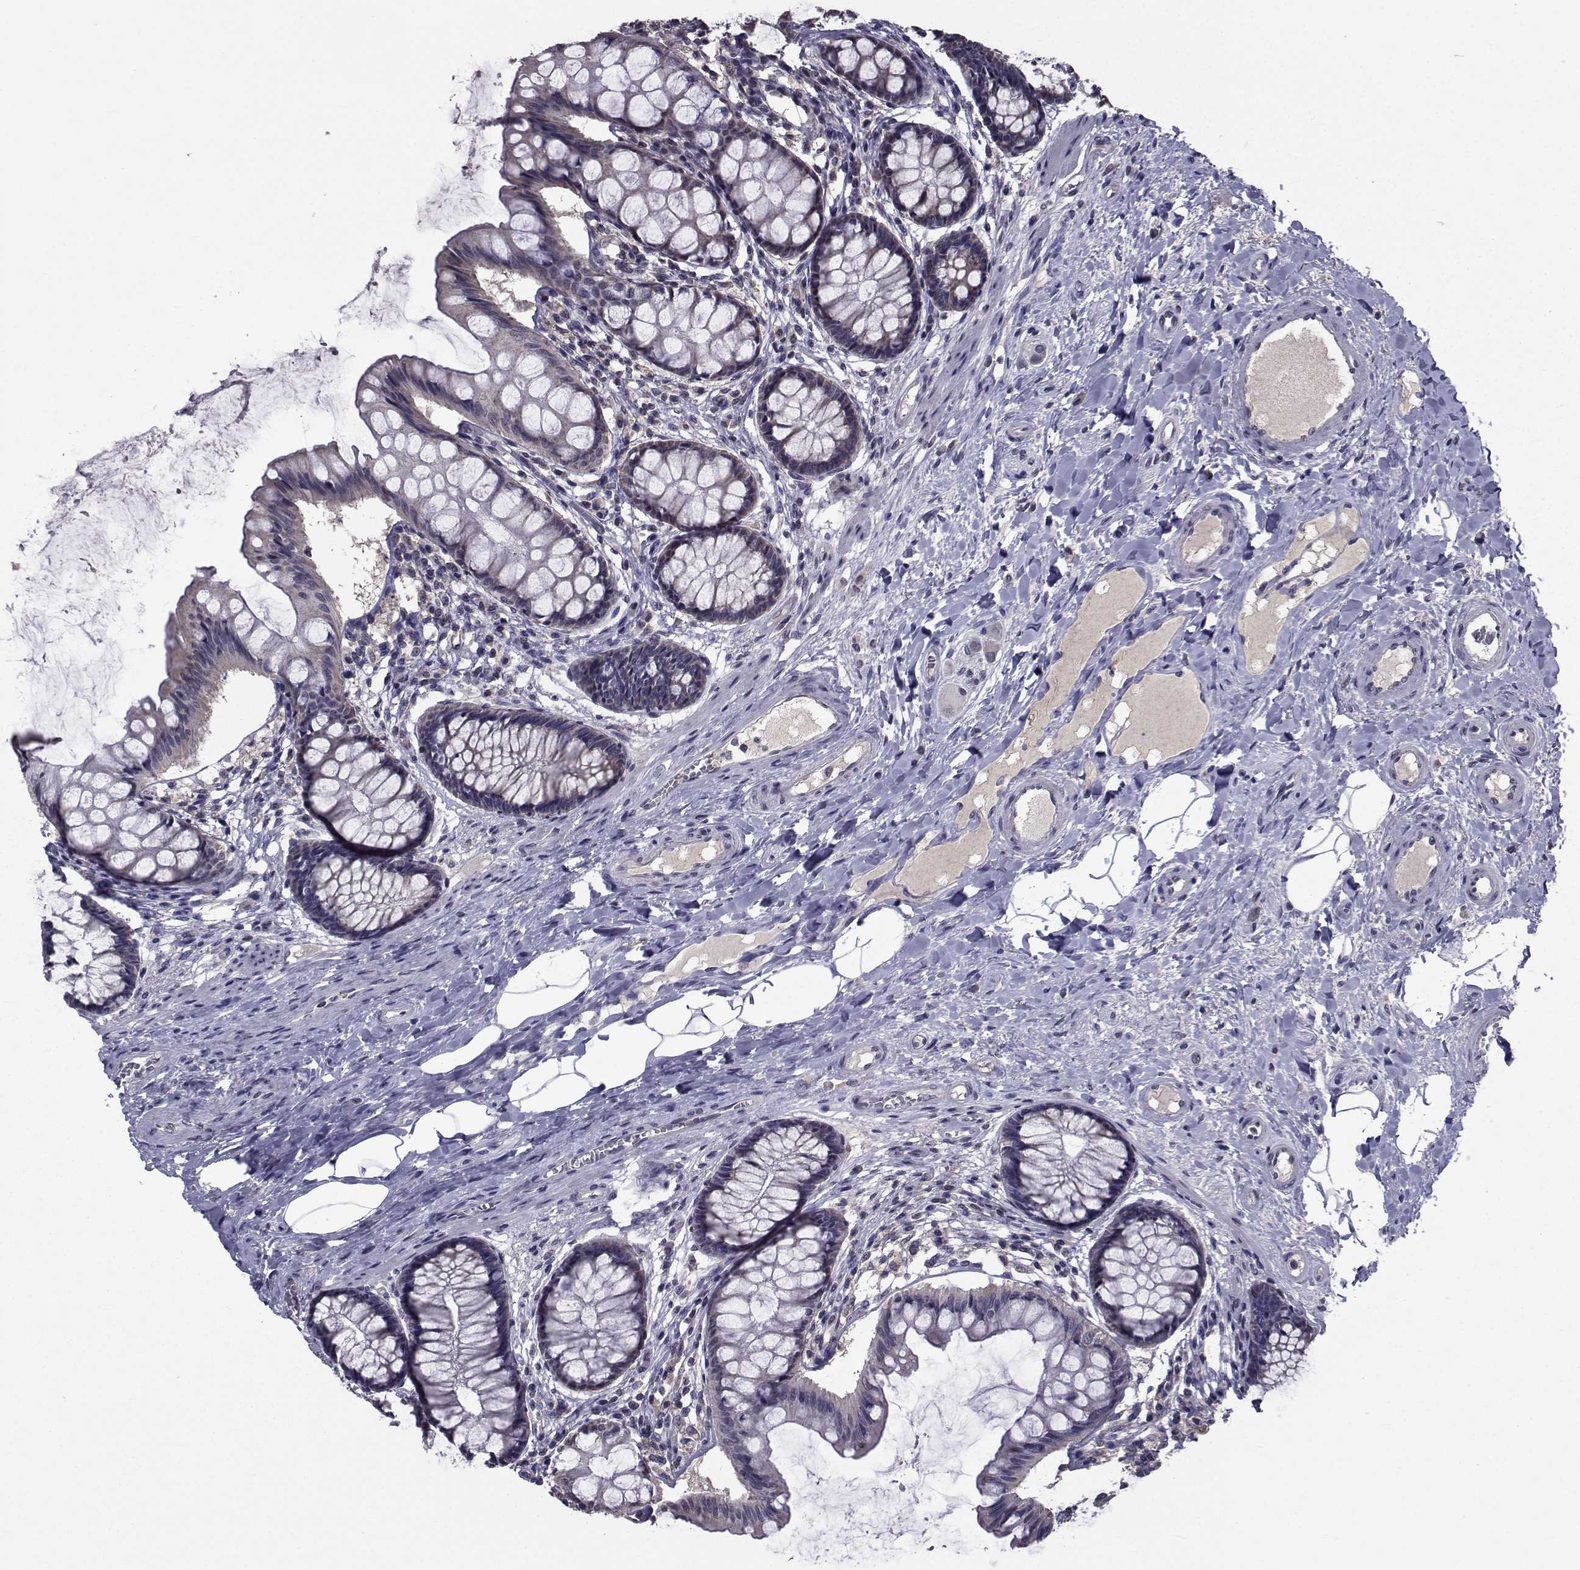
{"staining": {"intensity": "negative", "quantity": "none", "location": "none"}, "tissue": "colon", "cell_type": "Endothelial cells", "image_type": "normal", "snomed": [{"axis": "morphology", "description": "Normal tissue, NOS"}, {"axis": "topography", "description": "Colon"}], "caption": "This is a image of IHC staining of normal colon, which shows no positivity in endothelial cells.", "gene": "CYP2S1", "patient": {"sex": "female", "age": 65}}